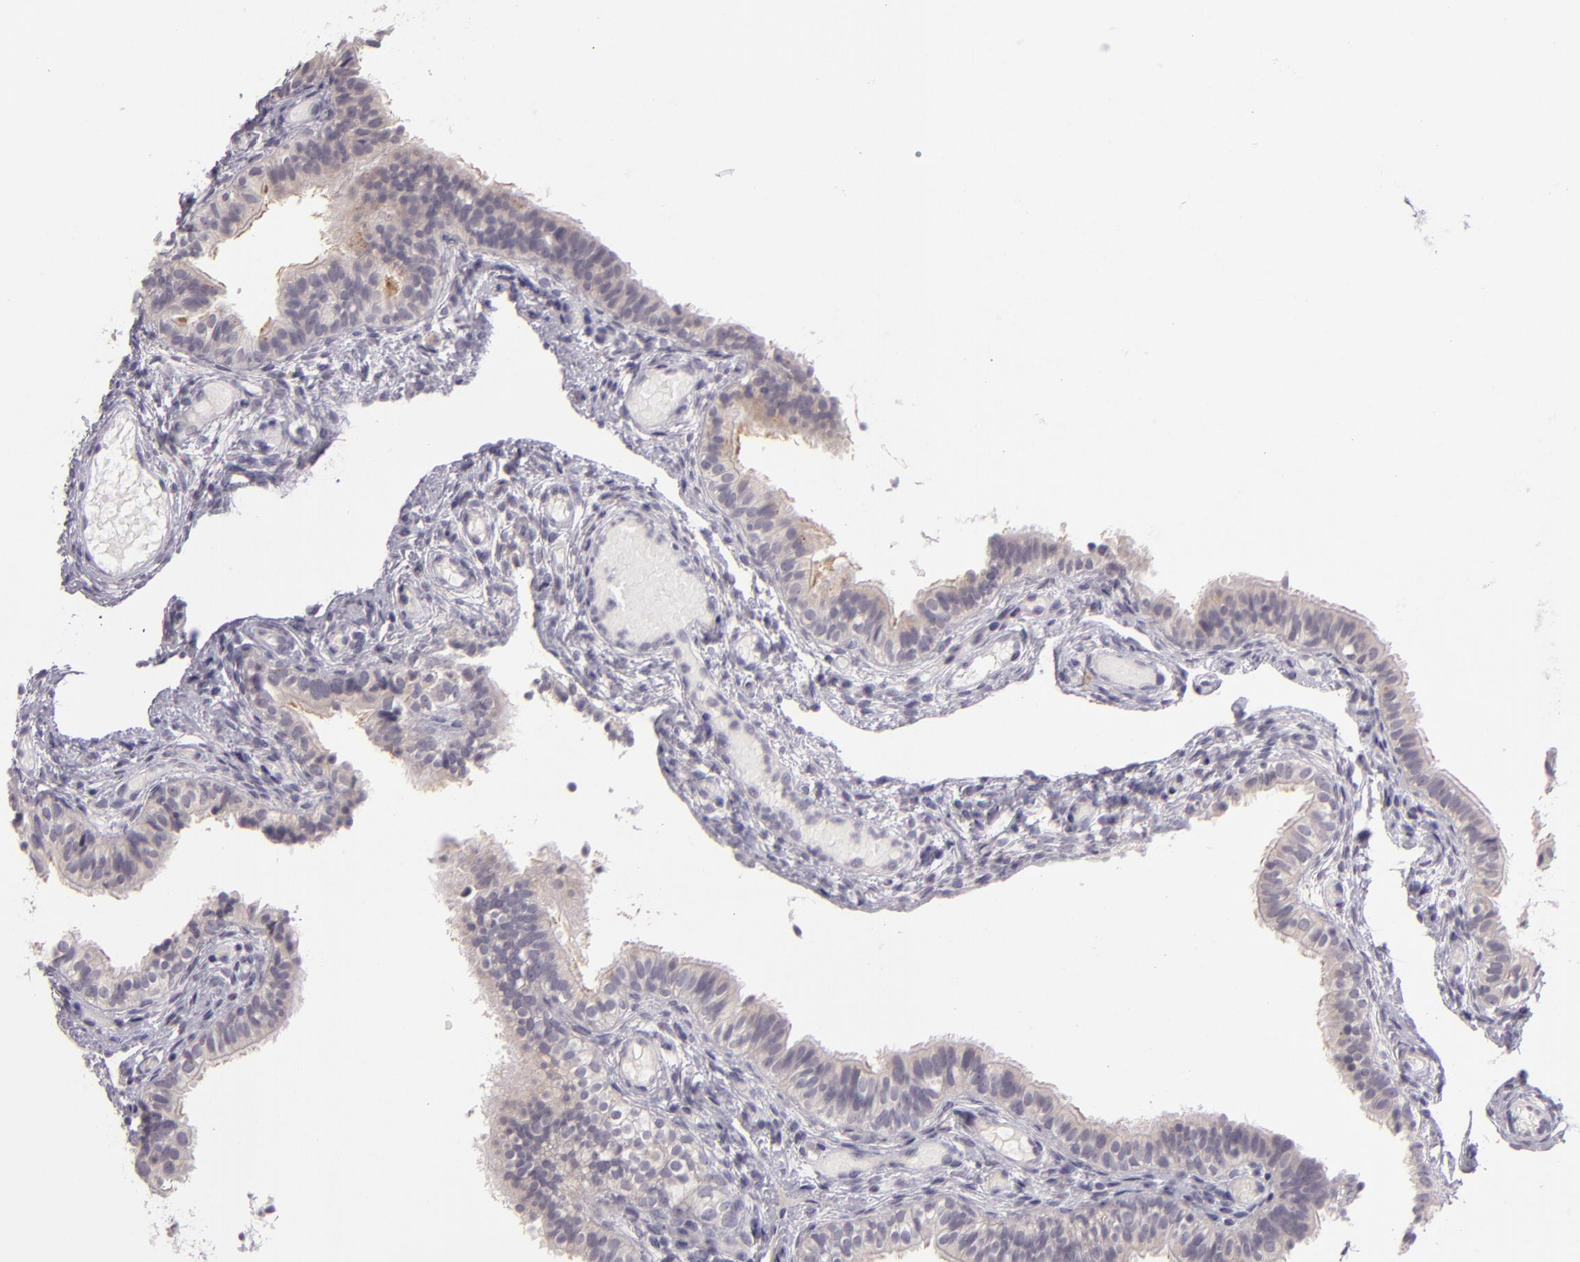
{"staining": {"intensity": "negative", "quantity": "none", "location": "none"}, "tissue": "fallopian tube", "cell_type": "Glandular cells", "image_type": "normal", "snomed": [{"axis": "morphology", "description": "Normal tissue, NOS"}, {"axis": "morphology", "description": "Dermoid, NOS"}, {"axis": "topography", "description": "Fallopian tube"}], "caption": "Glandular cells show no significant protein staining in unremarkable fallopian tube.", "gene": "EGFL6", "patient": {"sex": "female", "age": 33}}